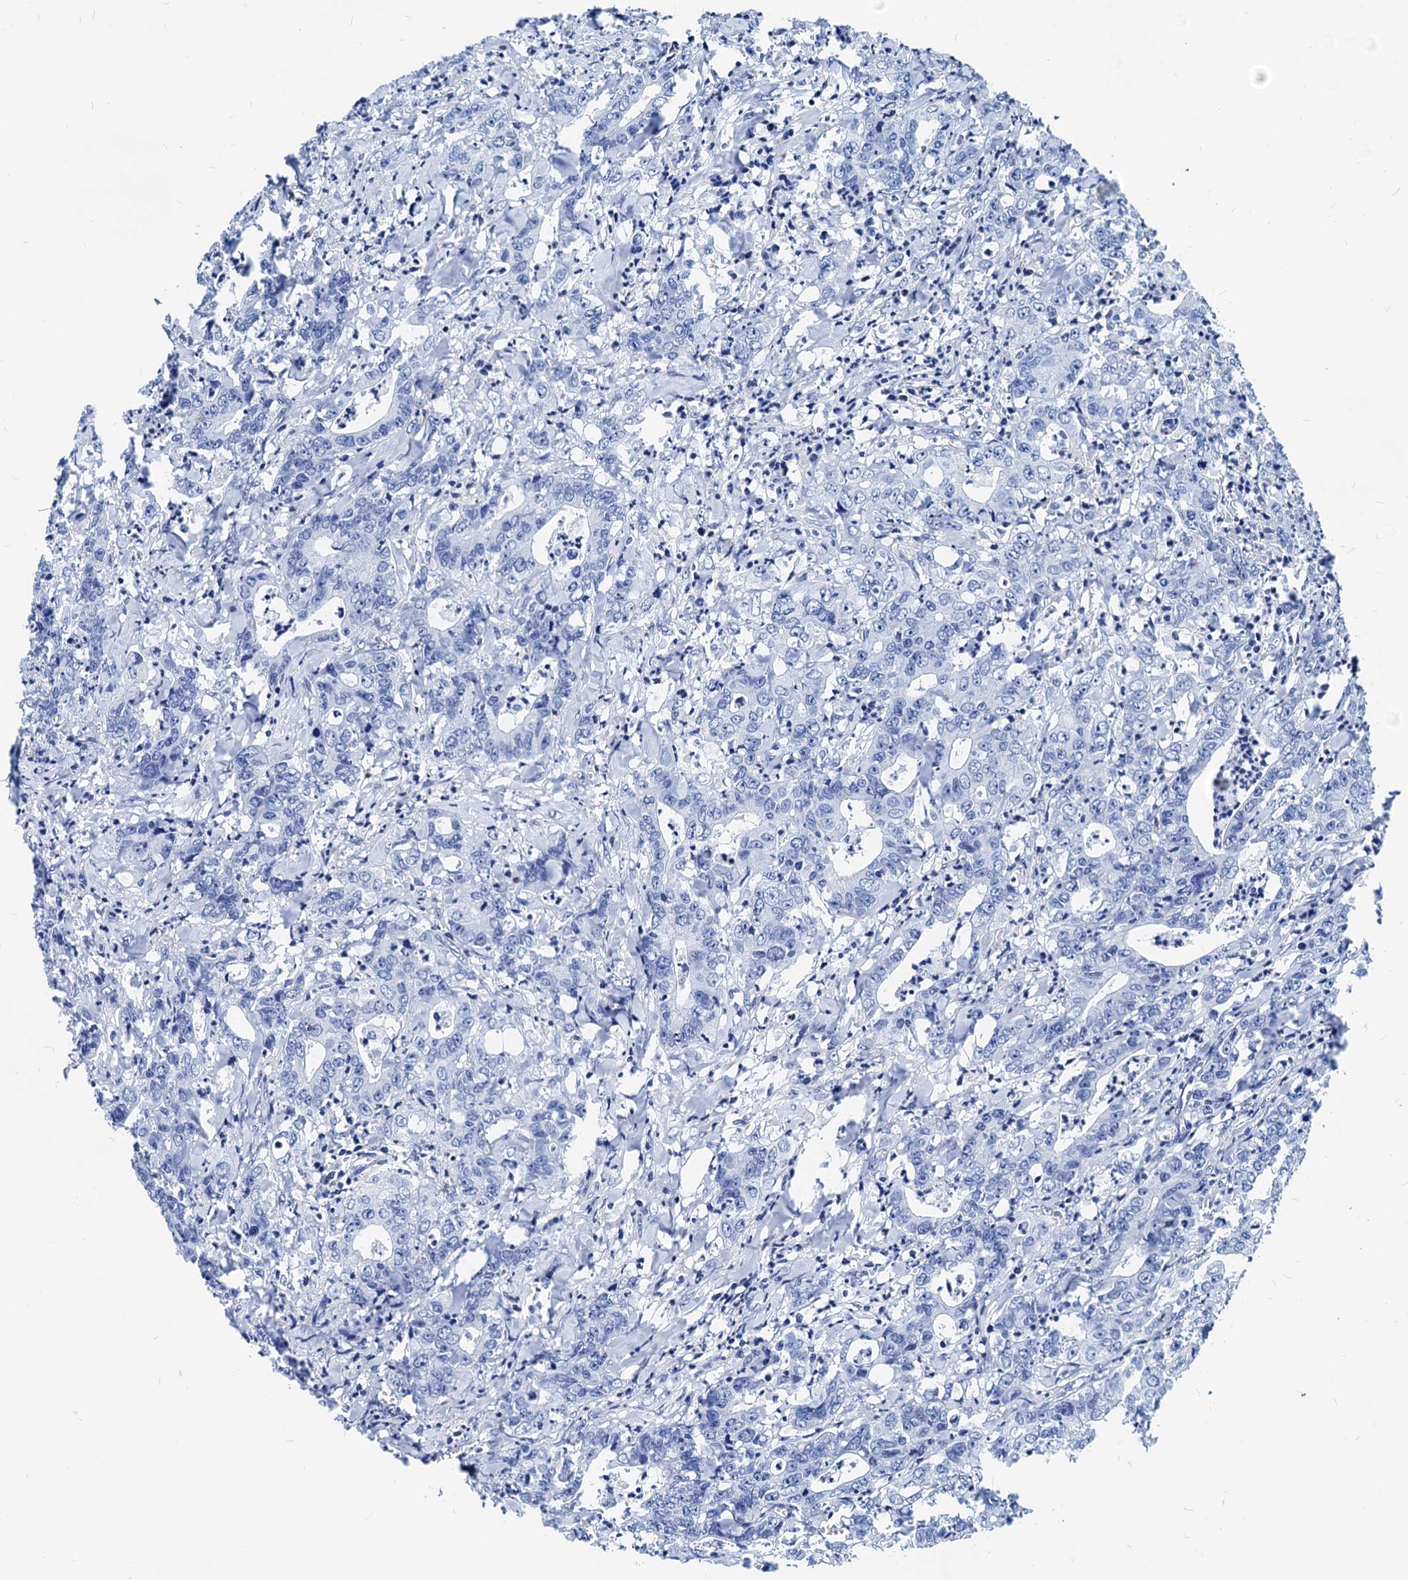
{"staining": {"intensity": "negative", "quantity": "none", "location": "none"}, "tissue": "colorectal cancer", "cell_type": "Tumor cells", "image_type": "cancer", "snomed": [{"axis": "morphology", "description": "Adenocarcinoma, NOS"}, {"axis": "topography", "description": "Colon"}], "caption": "High magnification brightfield microscopy of colorectal adenocarcinoma stained with DAB (brown) and counterstained with hematoxylin (blue): tumor cells show no significant expression. (DAB (3,3'-diaminobenzidine) IHC, high magnification).", "gene": "LCP2", "patient": {"sex": "female", "age": 75}}